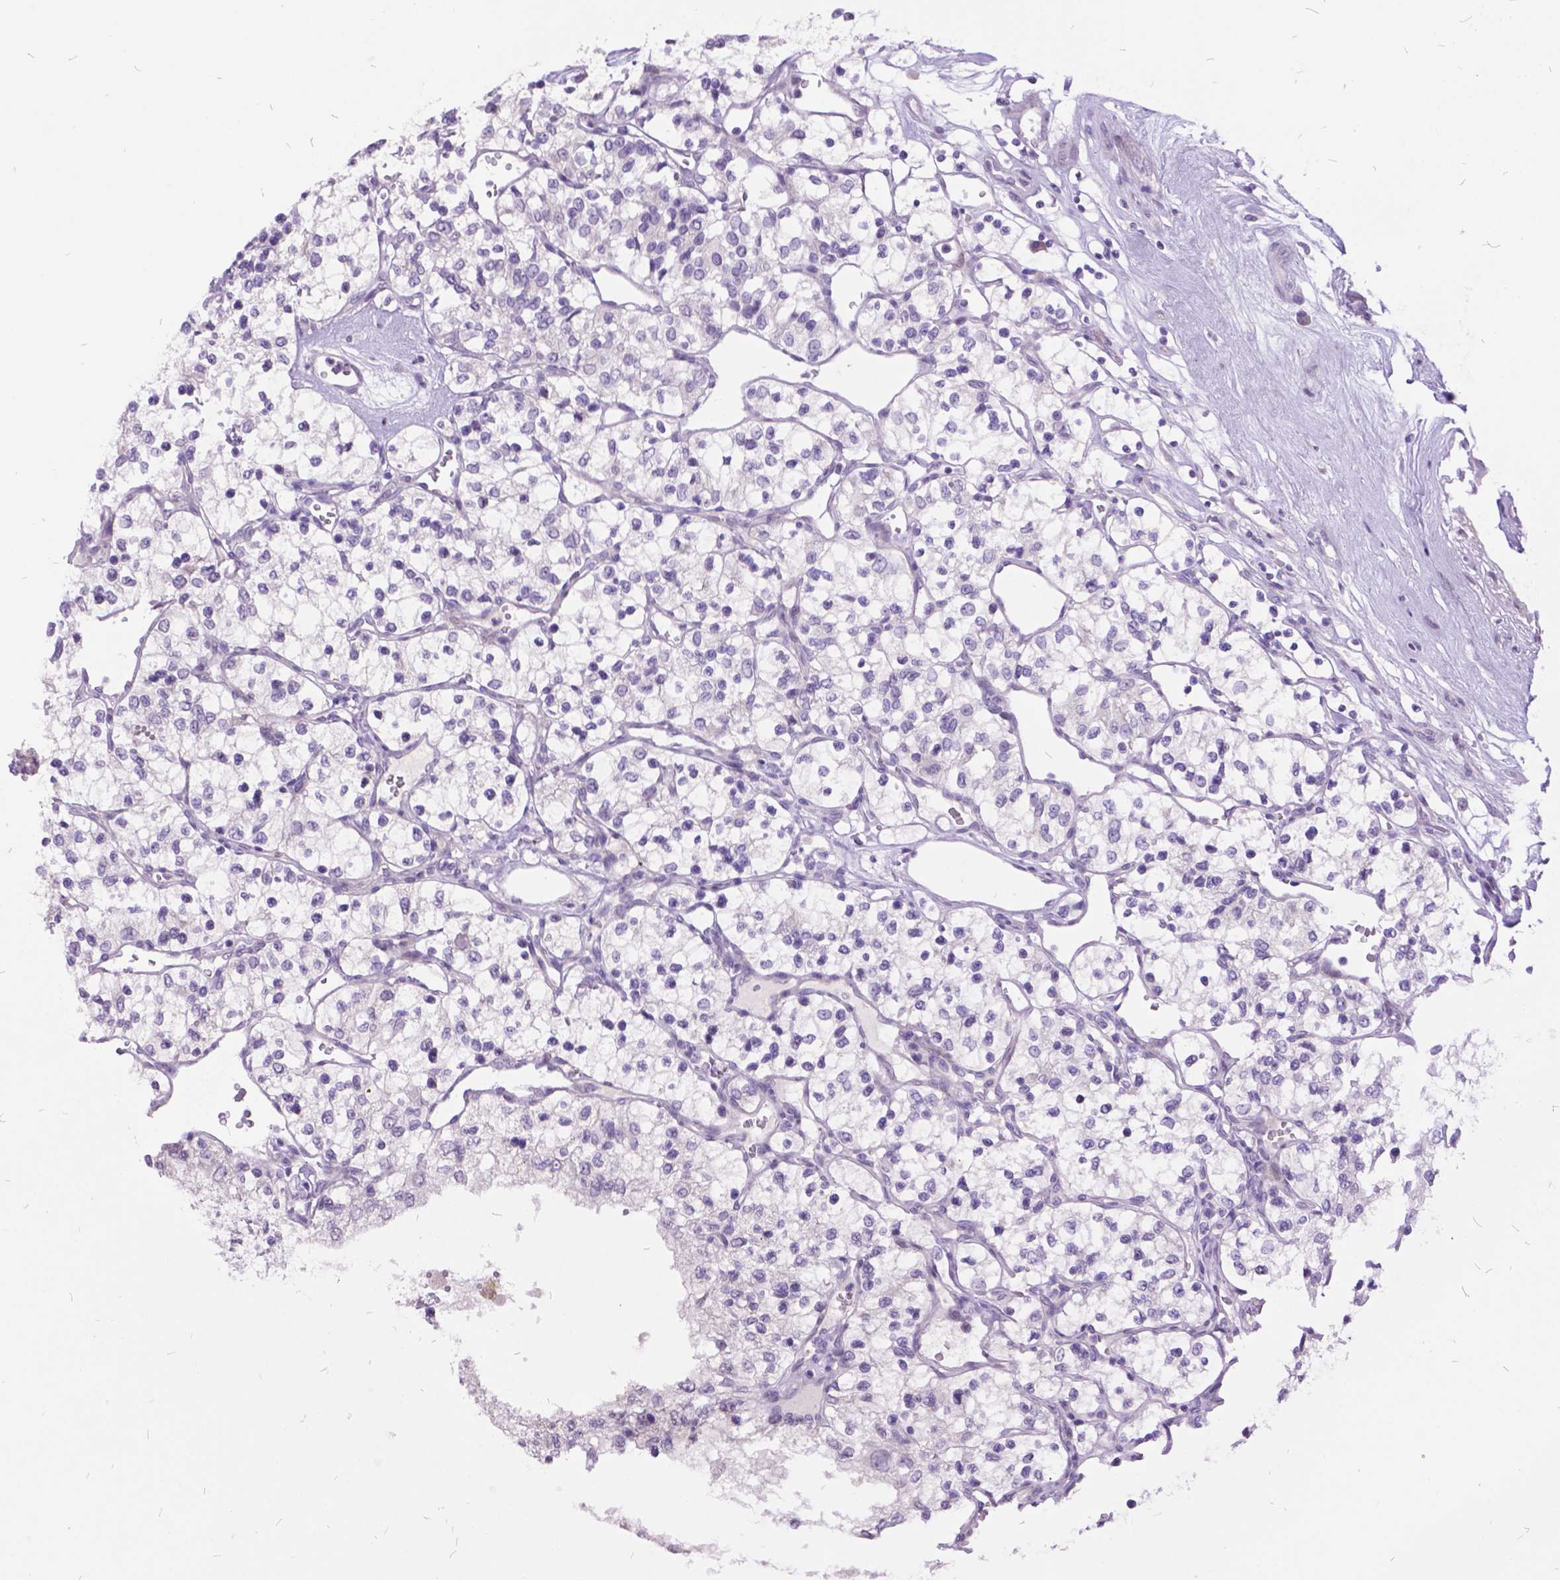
{"staining": {"intensity": "negative", "quantity": "none", "location": "none"}, "tissue": "renal cancer", "cell_type": "Tumor cells", "image_type": "cancer", "snomed": [{"axis": "morphology", "description": "Adenocarcinoma, NOS"}, {"axis": "topography", "description": "Kidney"}], "caption": "Renal cancer stained for a protein using immunohistochemistry shows no staining tumor cells.", "gene": "ITGB6", "patient": {"sex": "female", "age": 69}}